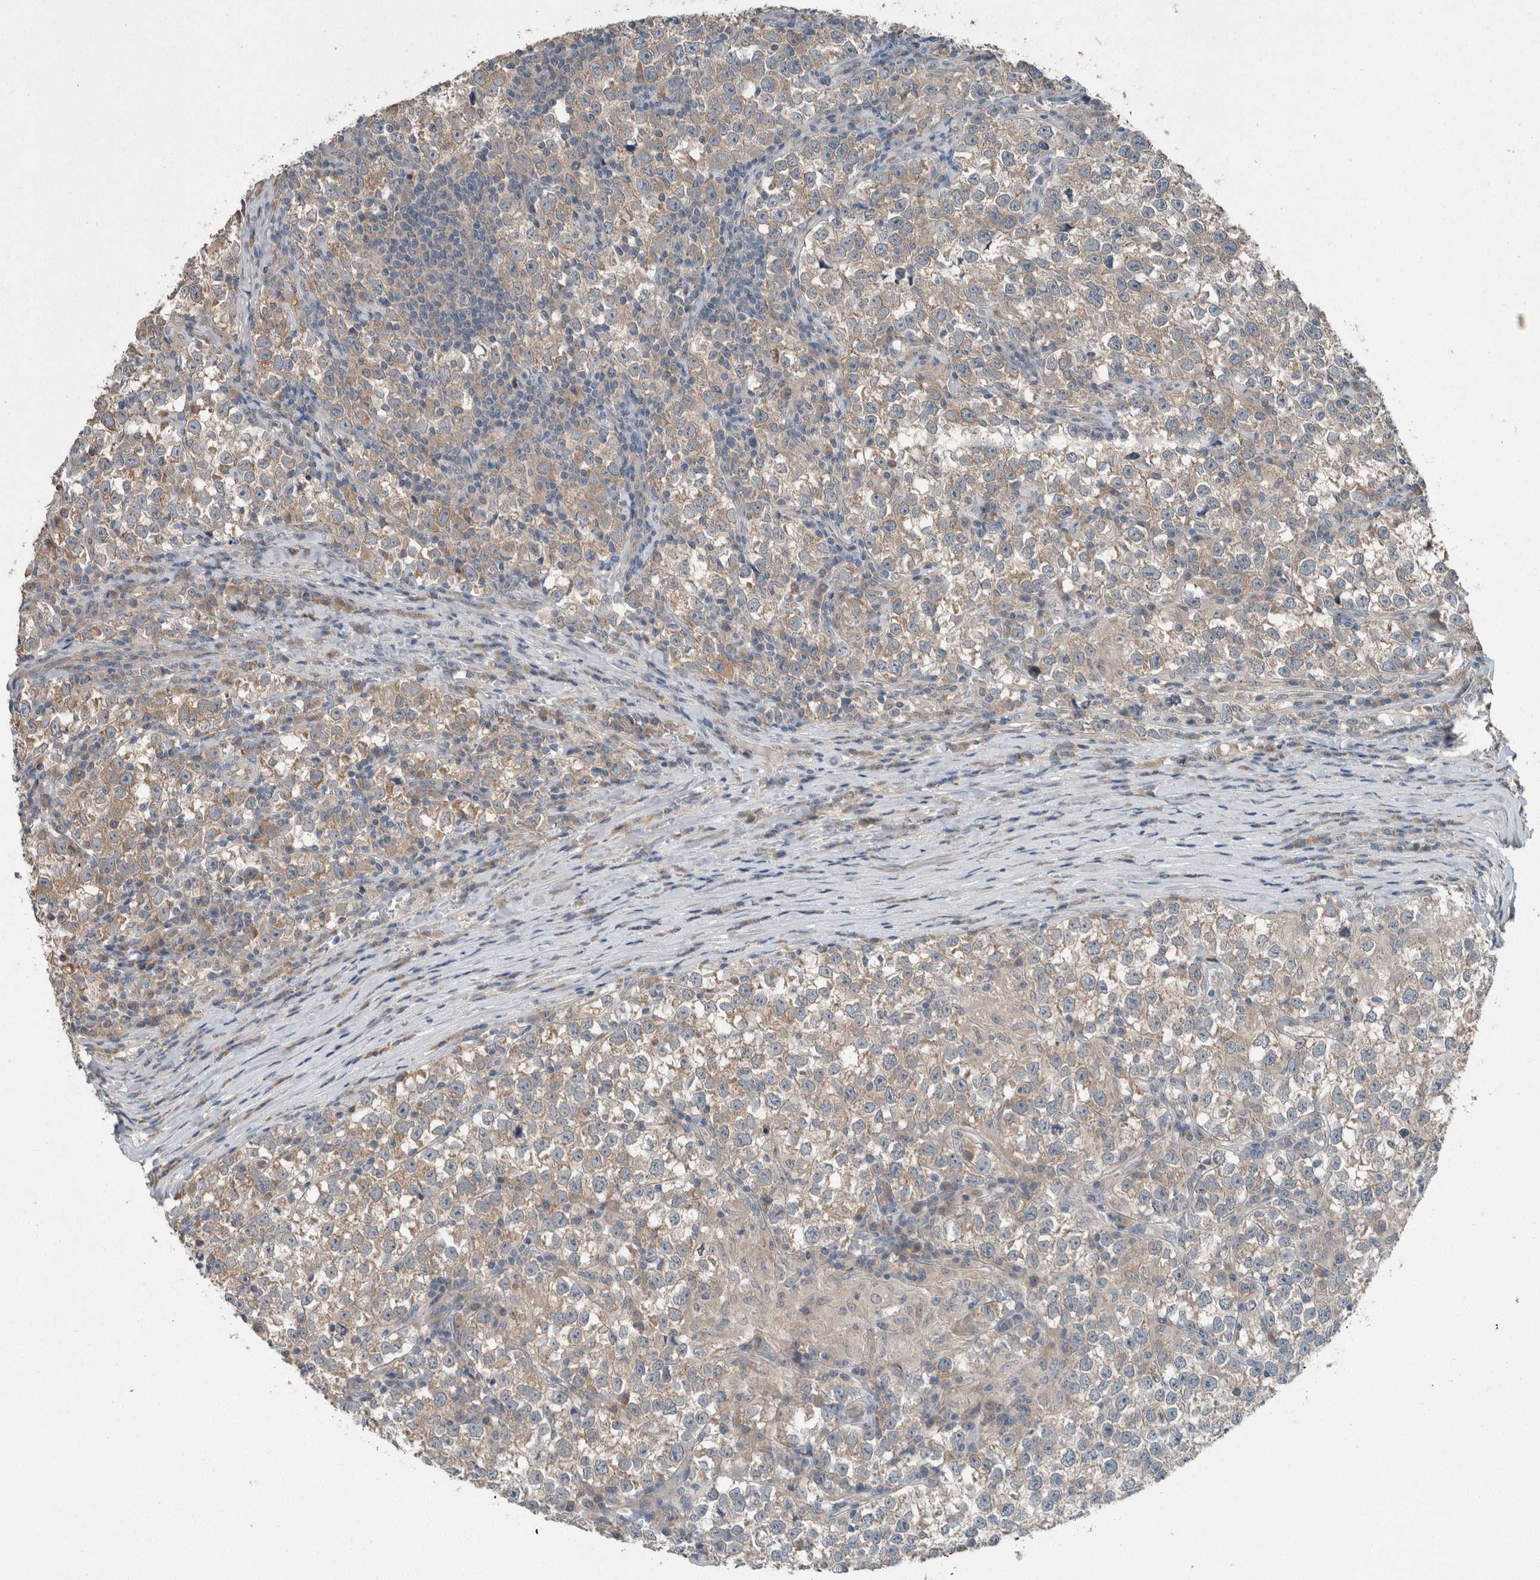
{"staining": {"intensity": "weak", "quantity": ">75%", "location": "cytoplasmic/membranous"}, "tissue": "testis cancer", "cell_type": "Tumor cells", "image_type": "cancer", "snomed": [{"axis": "morphology", "description": "Normal tissue, NOS"}, {"axis": "morphology", "description": "Seminoma, NOS"}, {"axis": "topography", "description": "Testis"}], "caption": "Immunohistochemistry (DAB) staining of human seminoma (testis) reveals weak cytoplasmic/membranous protein positivity in about >75% of tumor cells. Nuclei are stained in blue.", "gene": "KNTC1", "patient": {"sex": "male", "age": 43}}